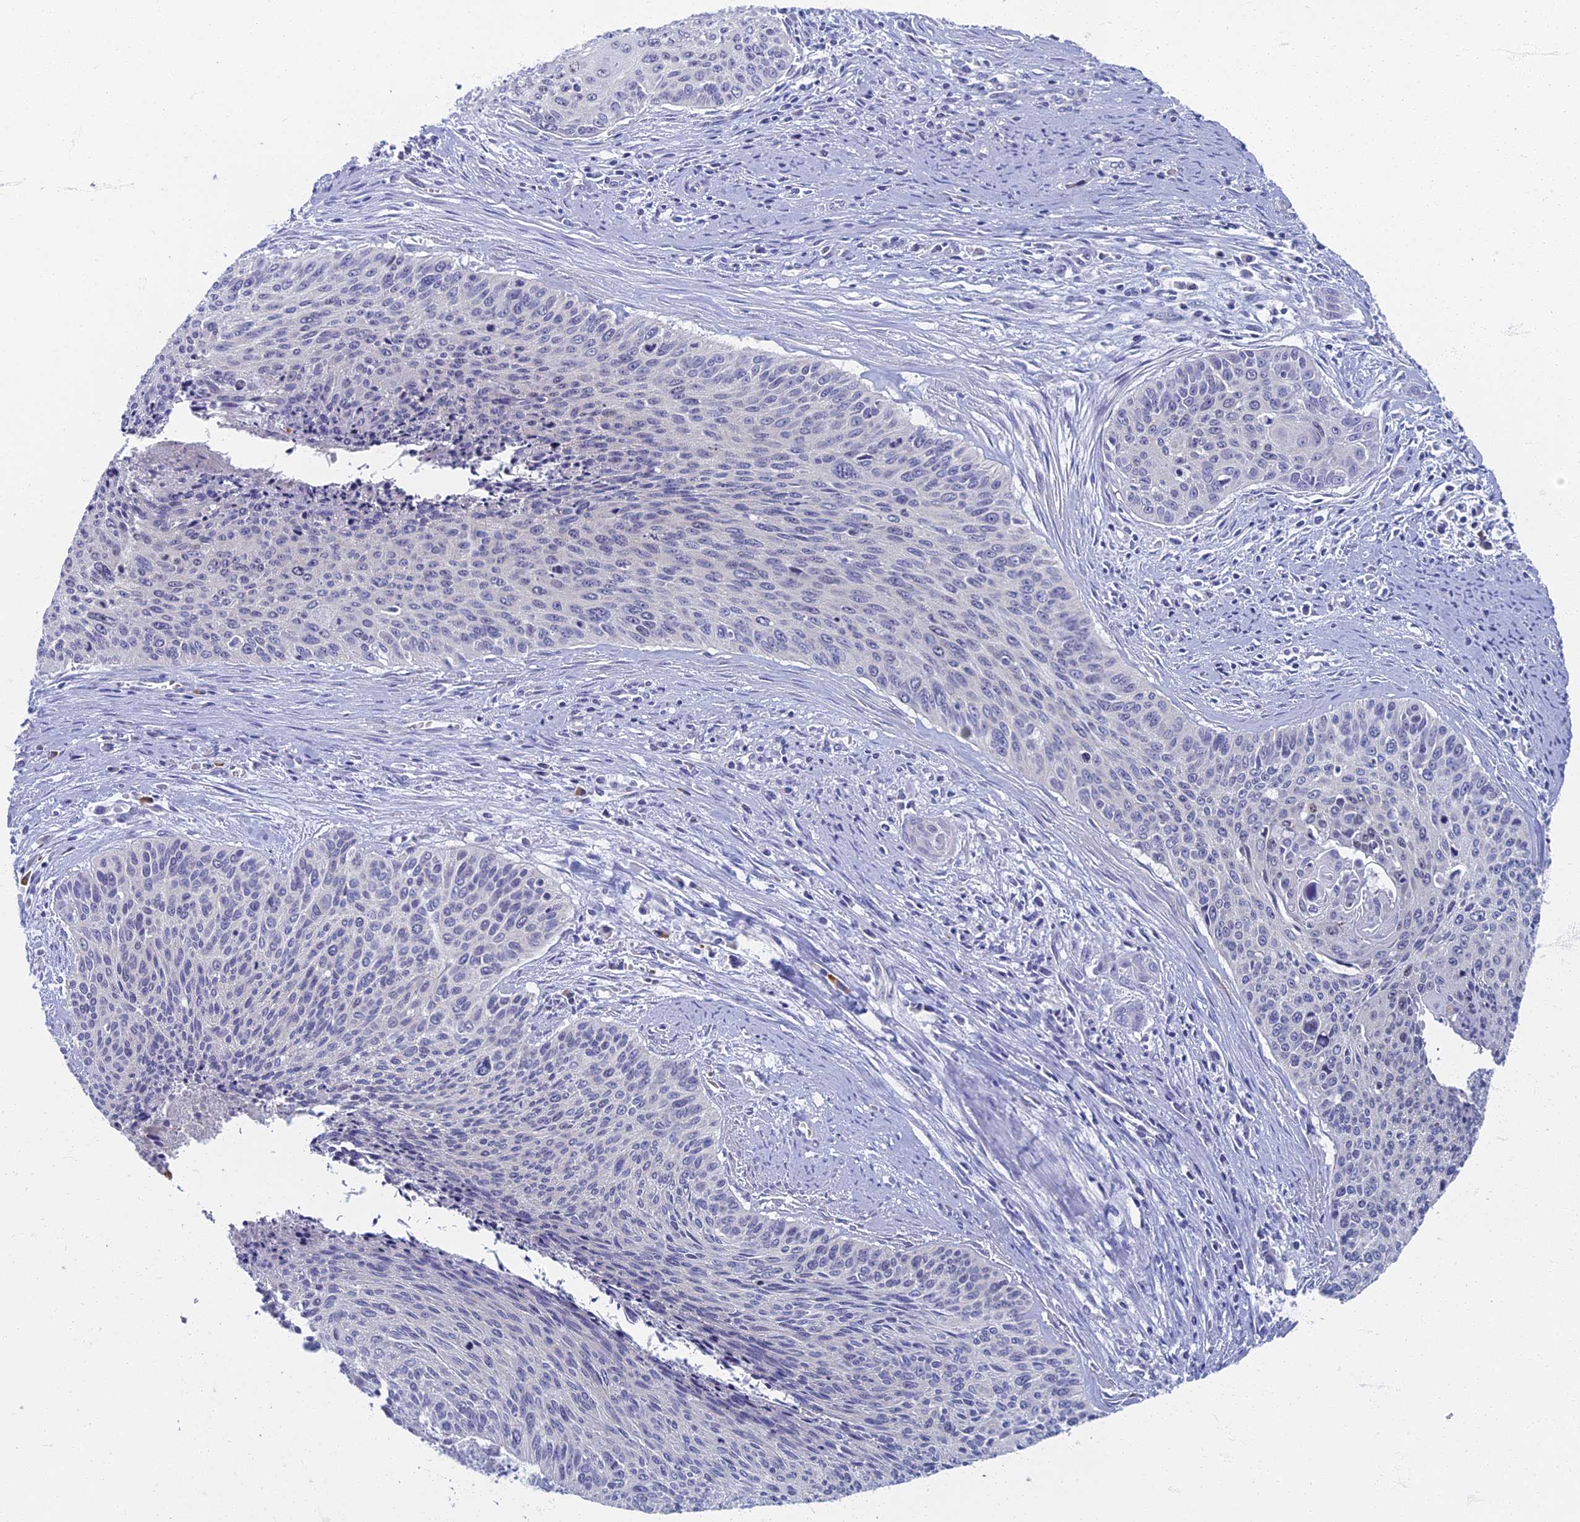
{"staining": {"intensity": "negative", "quantity": "none", "location": "none"}, "tissue": "cervical cancer", "cell_type": "Tumor cells", "image_type": "cancer", "snomed": [{"axis": "morphology", "description": "Squamous cell carcinoma, NOS"}, {"axis": "topography", "description": "Cervix"}], "caption": "Immunohistochemical staining of cervical squamous cell carcinoma demonstrates no significant positivity in tumor cells. The staining is performed using DAB brown chromogen with nuclei counter-stained in using hematoxylin.", "gene": "SPIN4", "patient": {"sex": "female", "age": 55}}